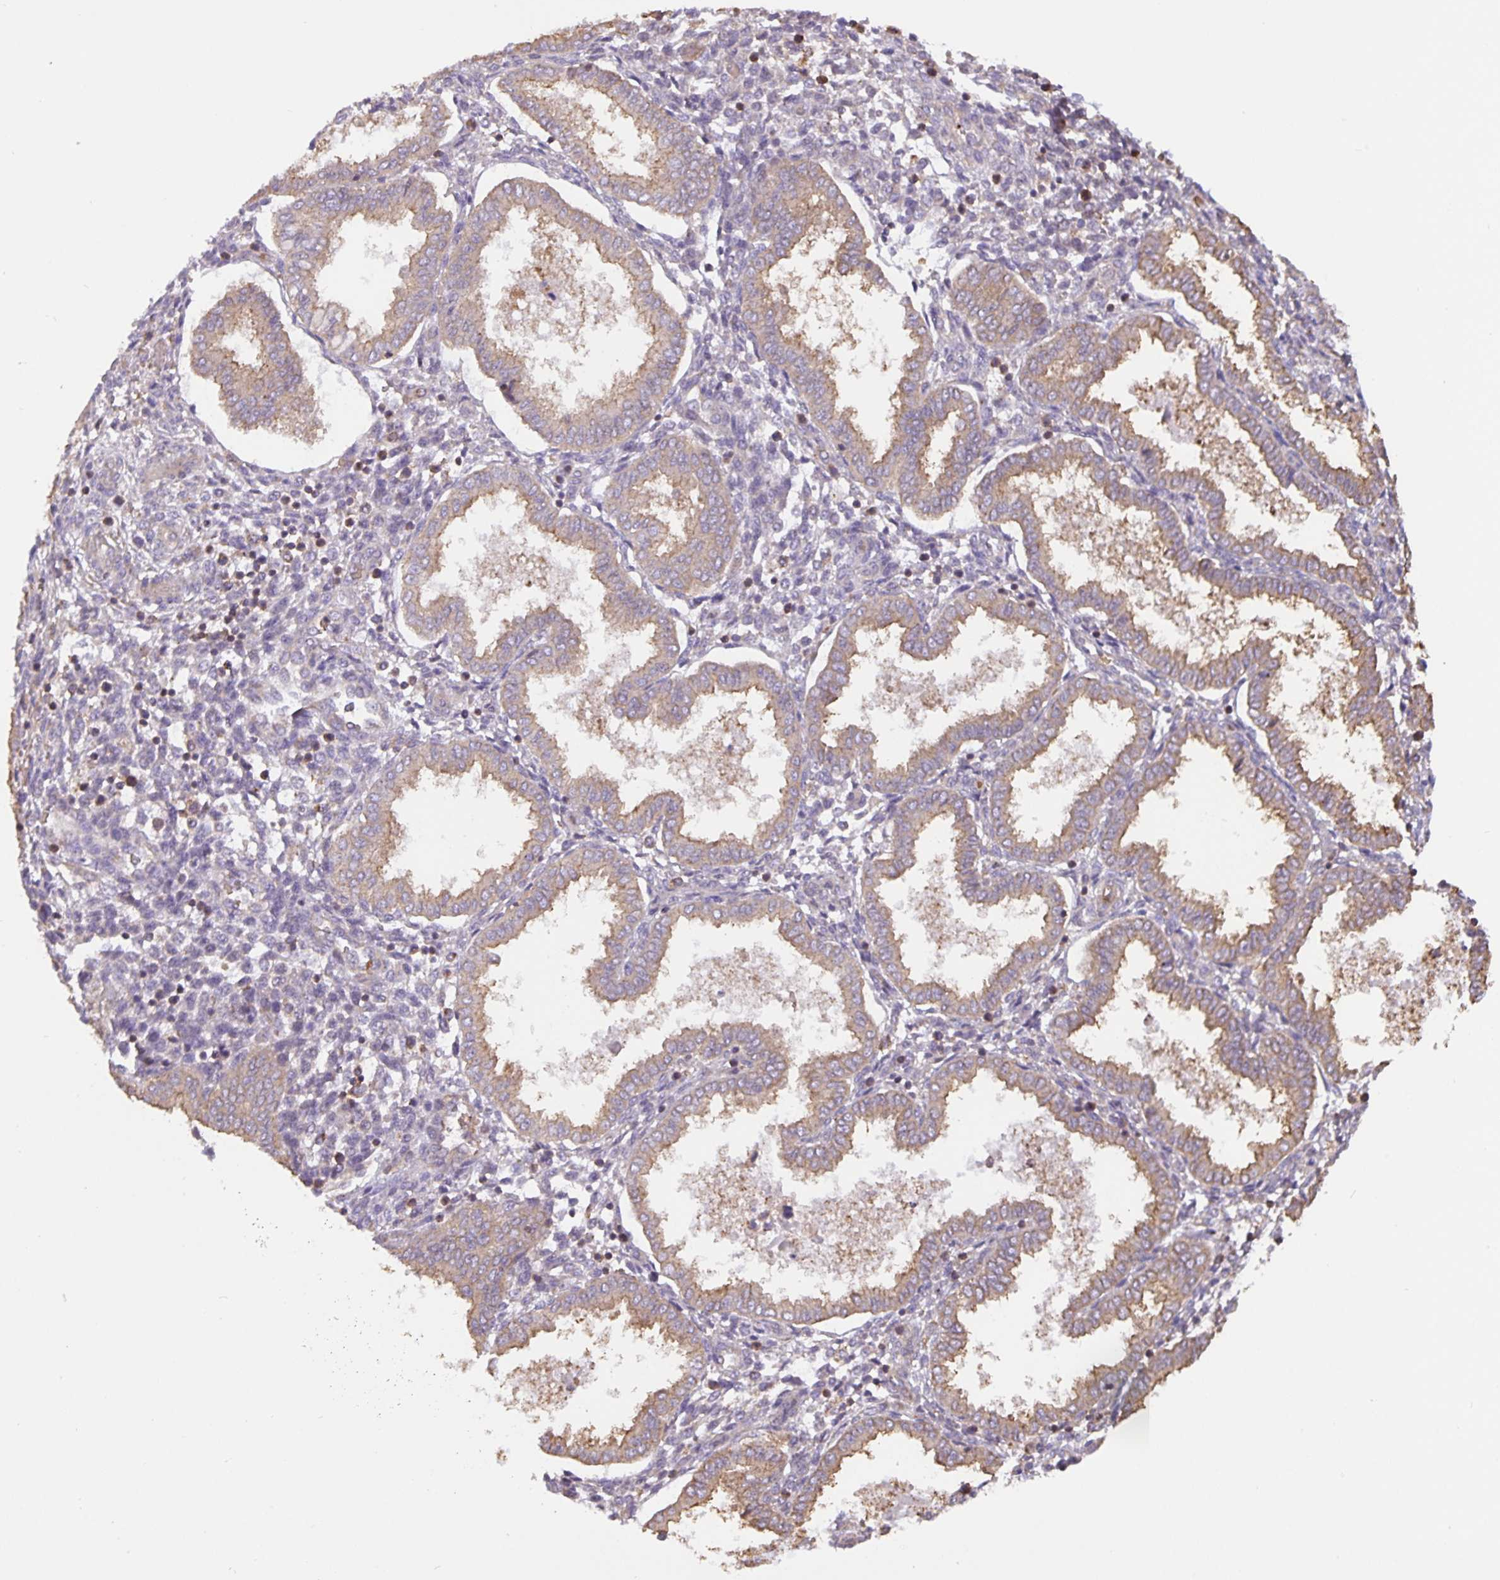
{"staining": {"intensity": "negative", "quantity": "none", "location": "none"}, "tissue": "endometrium", "cell_type": "Cells in endometrial stroma", "image_type": "normal", "snomed": [{"axis": "morphology", "description": "Normal tissue, NOS"}, {"axis": "topography", "description": "Endometrium"}], "caption": "The image shows no significant positivity in cells in endometrial stroma of endometrium.", "gene": "TMEM71", "patient": {"sex": "female", "age": 24}}